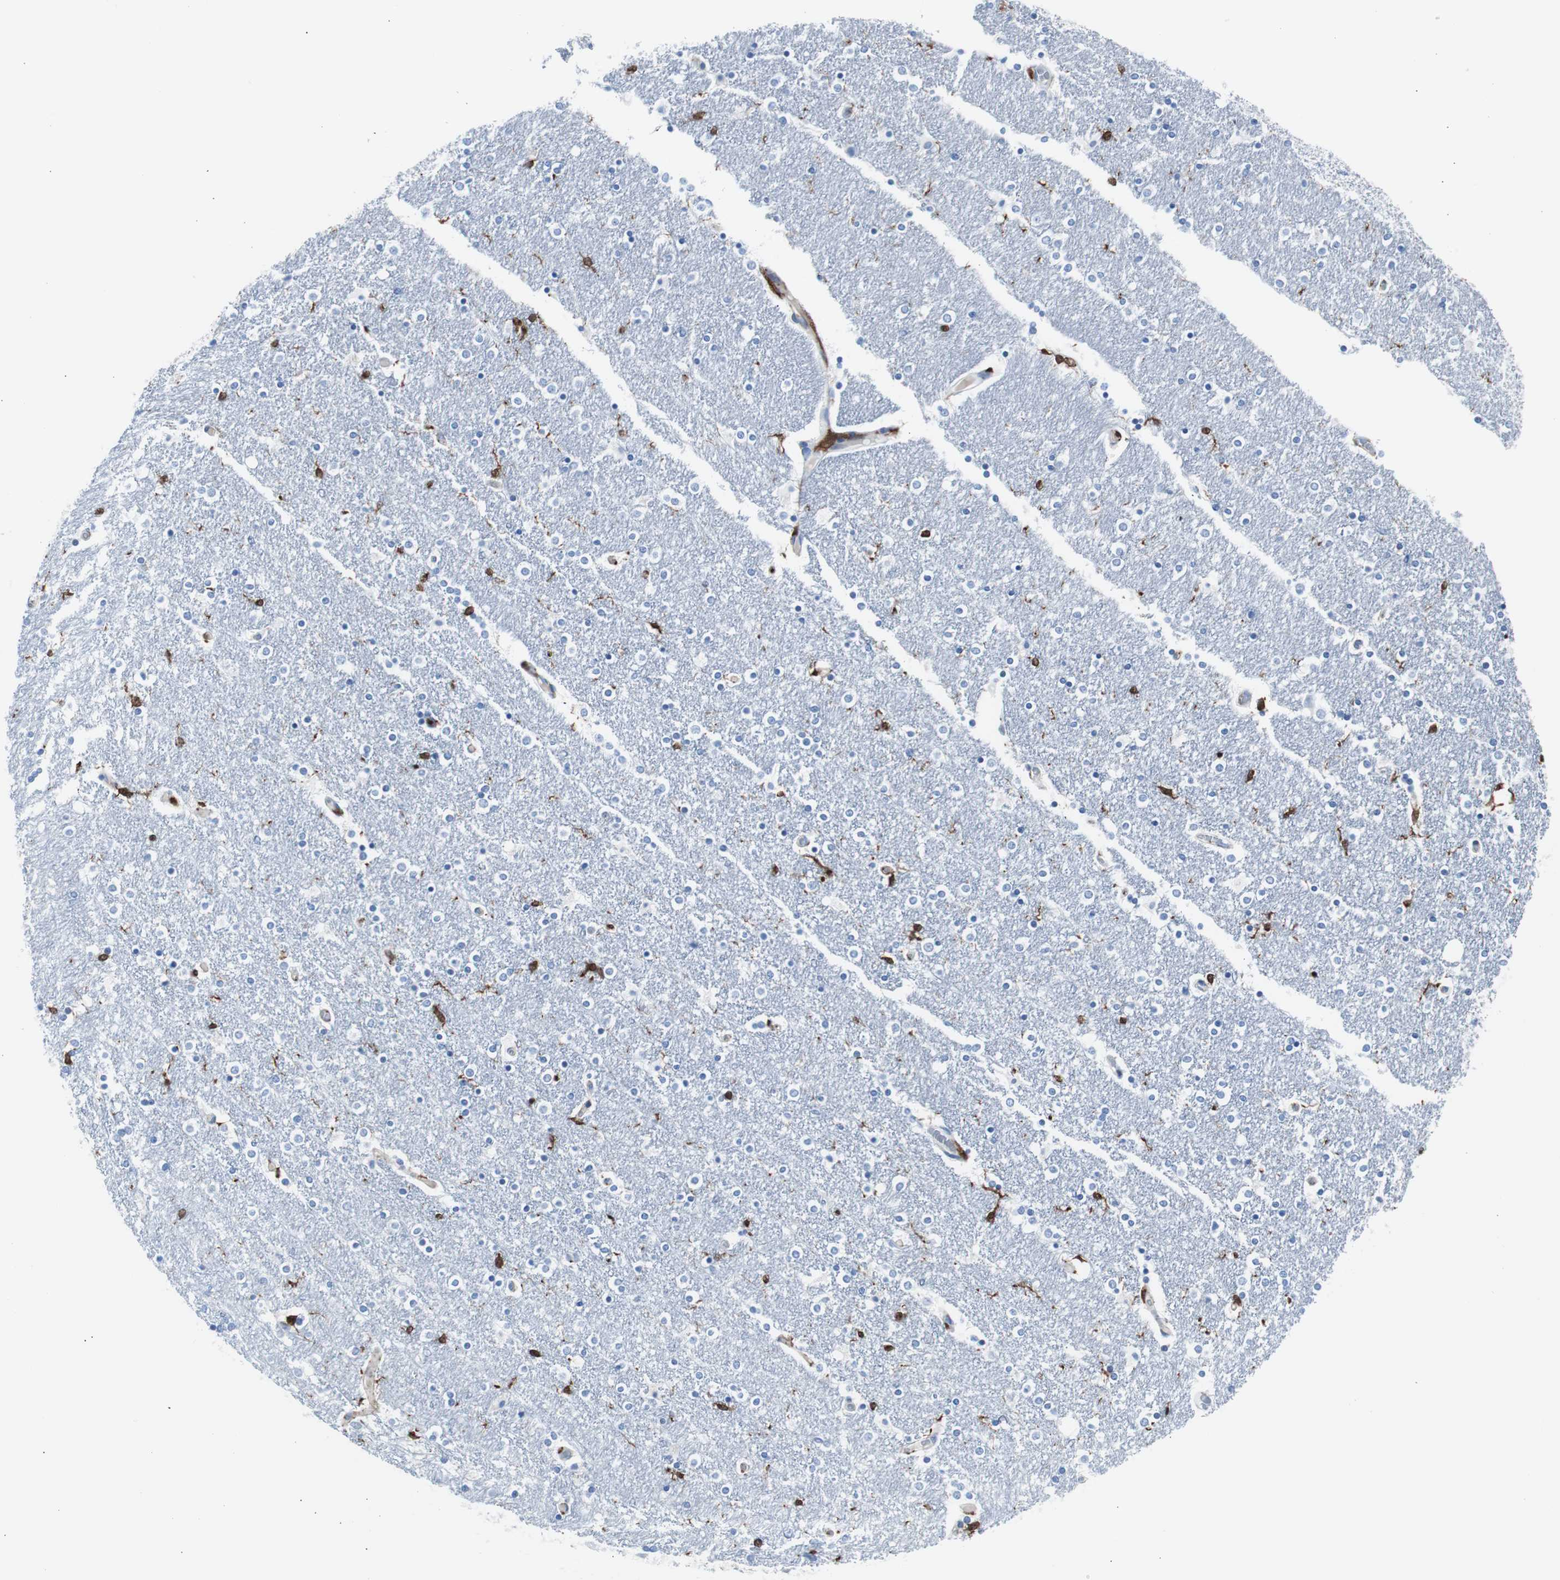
{"staining": {"intensity": "strong", "quantity": "<25%", "location": "cytoplasmic/membranous,nuclear"}, "tissue": "caudate", "cell_type": "Glial cells", "image_type": "normal", "snomed": [{"axis": "morphology", "description": "Normal tissue, NOS"}, {"axis": "topography", "description": "Lateral ventricle wall"}], "caption": "Protein analysis of normal caudate displays strong cytoplasmic/membranous,nuclear expression in about <25% of glial cells.", "gene": "SYK", "patient": {"sex": "female", "age": 54}}